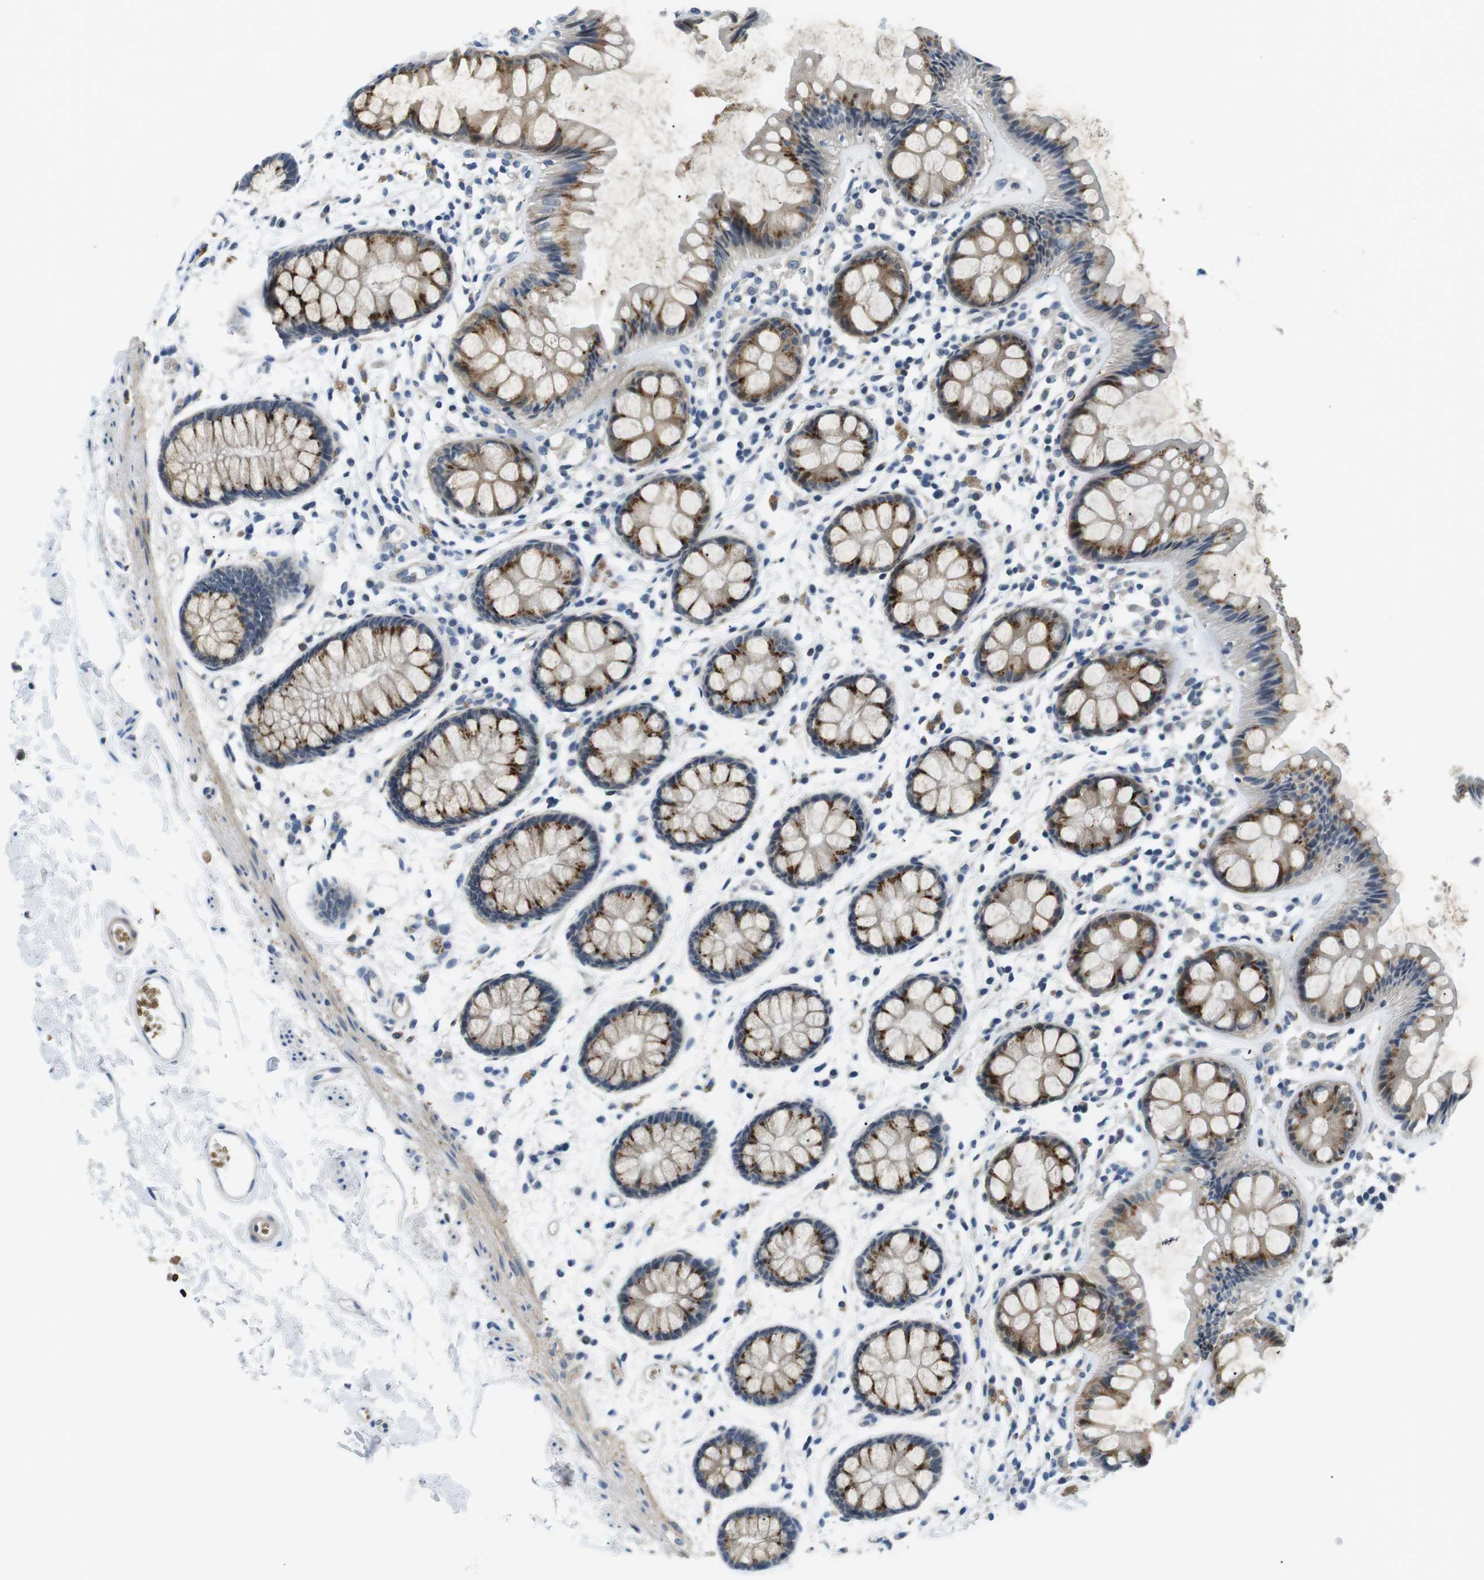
{"staining": {"intensity": "moderate", "quantity": ">75%", "location": "cytoplasmic/membranous"}, "tissue": "rectum", "cell_type": "Glandular cells", "image_type": "normal", "snomed": [{"axis": "morphology", "description": "Normal tissue, NOS"}, {"axis": "topography", "description": "Rectum"}], "caption": "Immunohistochemistry (IHC) image of unremarkable rectum: rectum stained using immunohistochemistry demonstrates medium levels of moderate protein expression localized specifically in the cytoplasmic/membranous of glandular cells, appearing as a cytoplasmic/membranous brown color.", "gene": "WSCD1", "patient": {"sex": "female", "age": 66}}